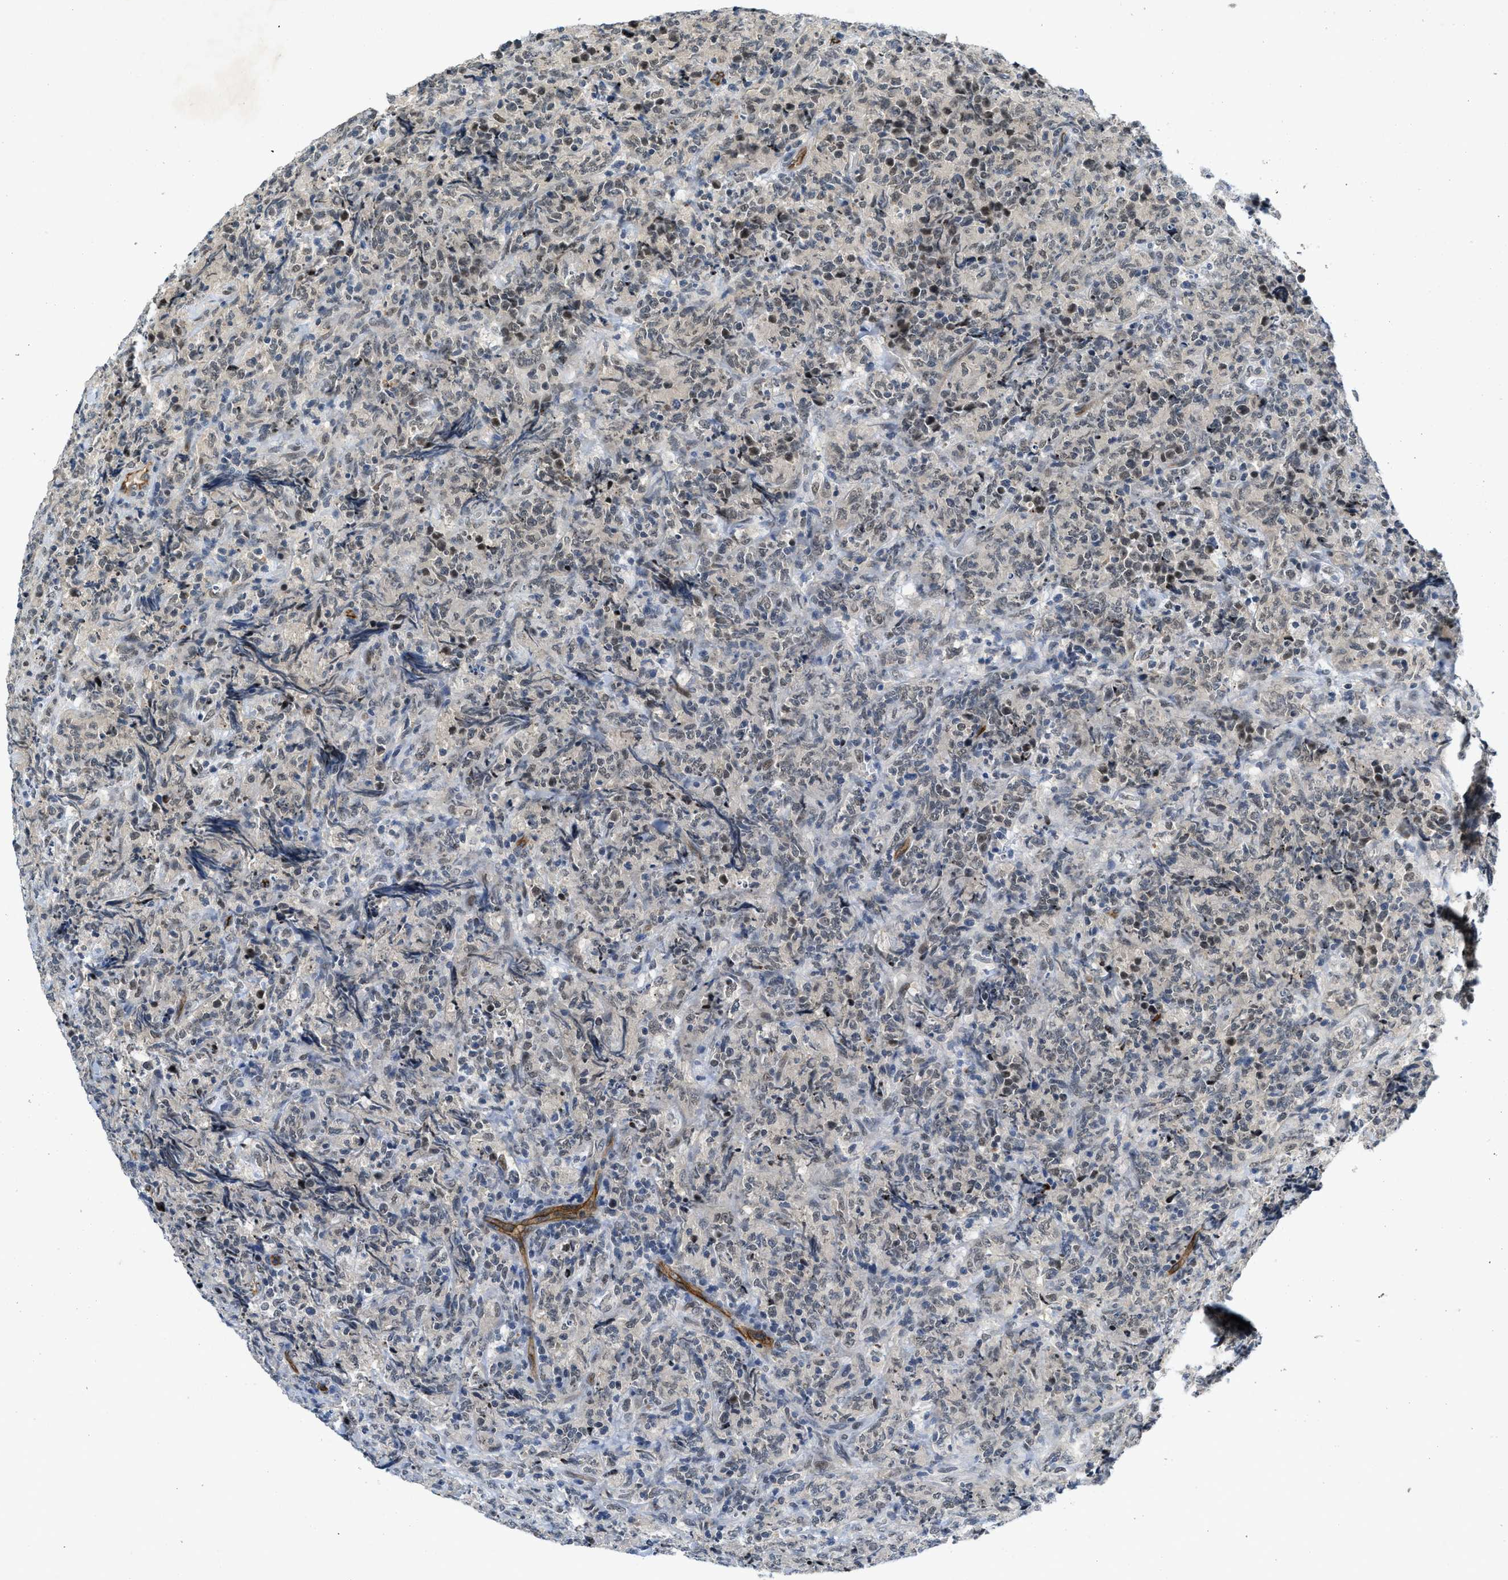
{"staining": {"intensity": "negative", "quantity": "none", "location": "none"}, "tissue": "lymphoma", "cell_type": "Tumor cells", "image_type": "cancer", "snomed": [{"axis": "morphology", "description": "Malignant lymphoma, non-Hodgkin's type, High grade"}, {"axis": "topography", "description": "Tonsil"}], "caption": "Lymphoma was stained to show a protein in brown. There is no significant positivity in tumor cells. (DAB immunohistochemistry (IHC) visualized using brightfield microscopy, high magnification).", "gene": "SLCO2A1", "patient": {"sex": "female", "age": 36}}